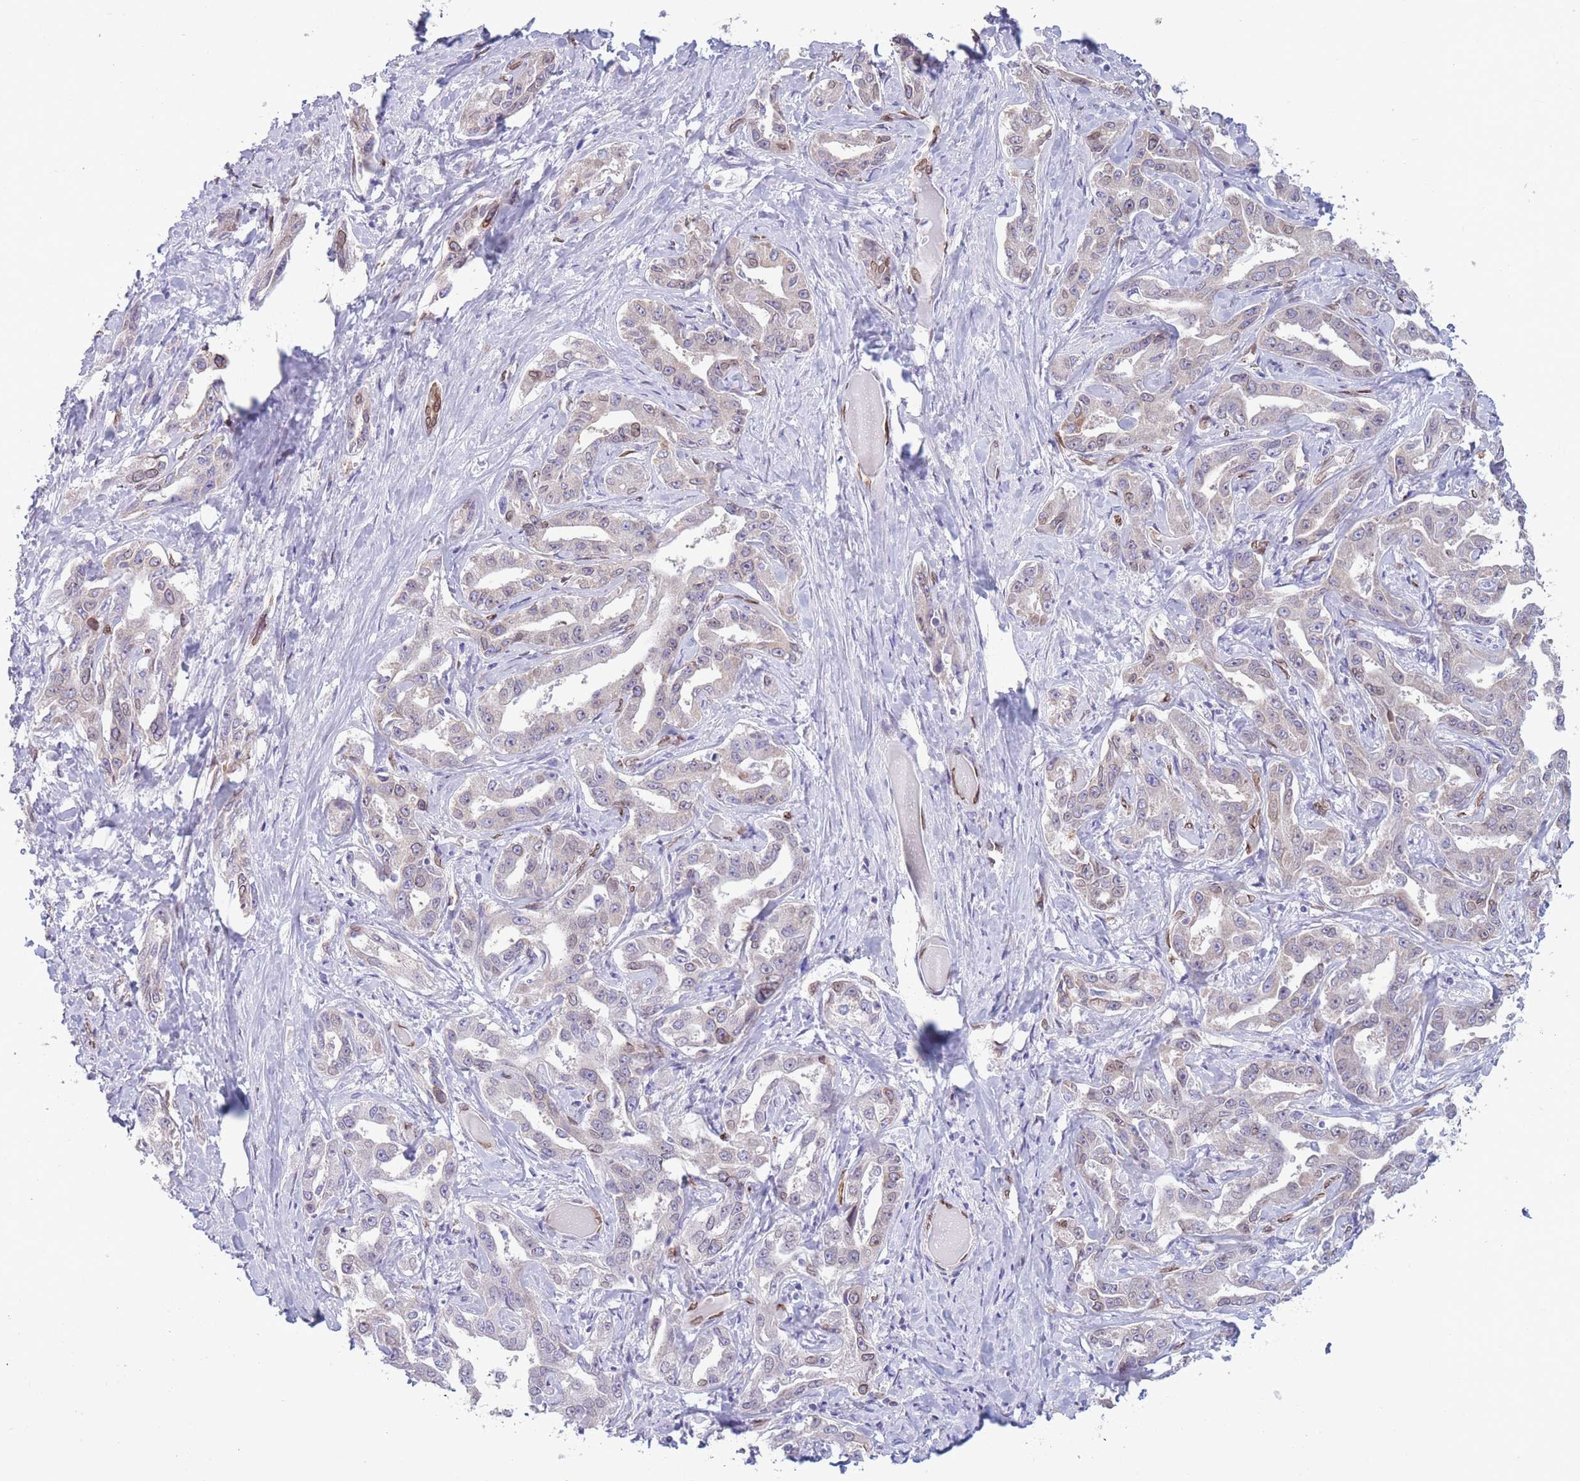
{"staining": {"intensity": "weak", "quantity": "<25%", "location": "cytoplasmic/membranous,nuclear"}, "tissue": "liver cancer", "cell_type": "Tumor cells", "image_type": "cancer", "snomed": [{"axis": "morphology", "description": "Cholangiocarcinoma"}, {"axis": "topography", "description": "Liver"}], "caption": "Tumor cells show no significant protein expression in liver cholangiocarcinoma.", "gene": "PDHA1", "patient": {"sex": "male", "age": 59}}